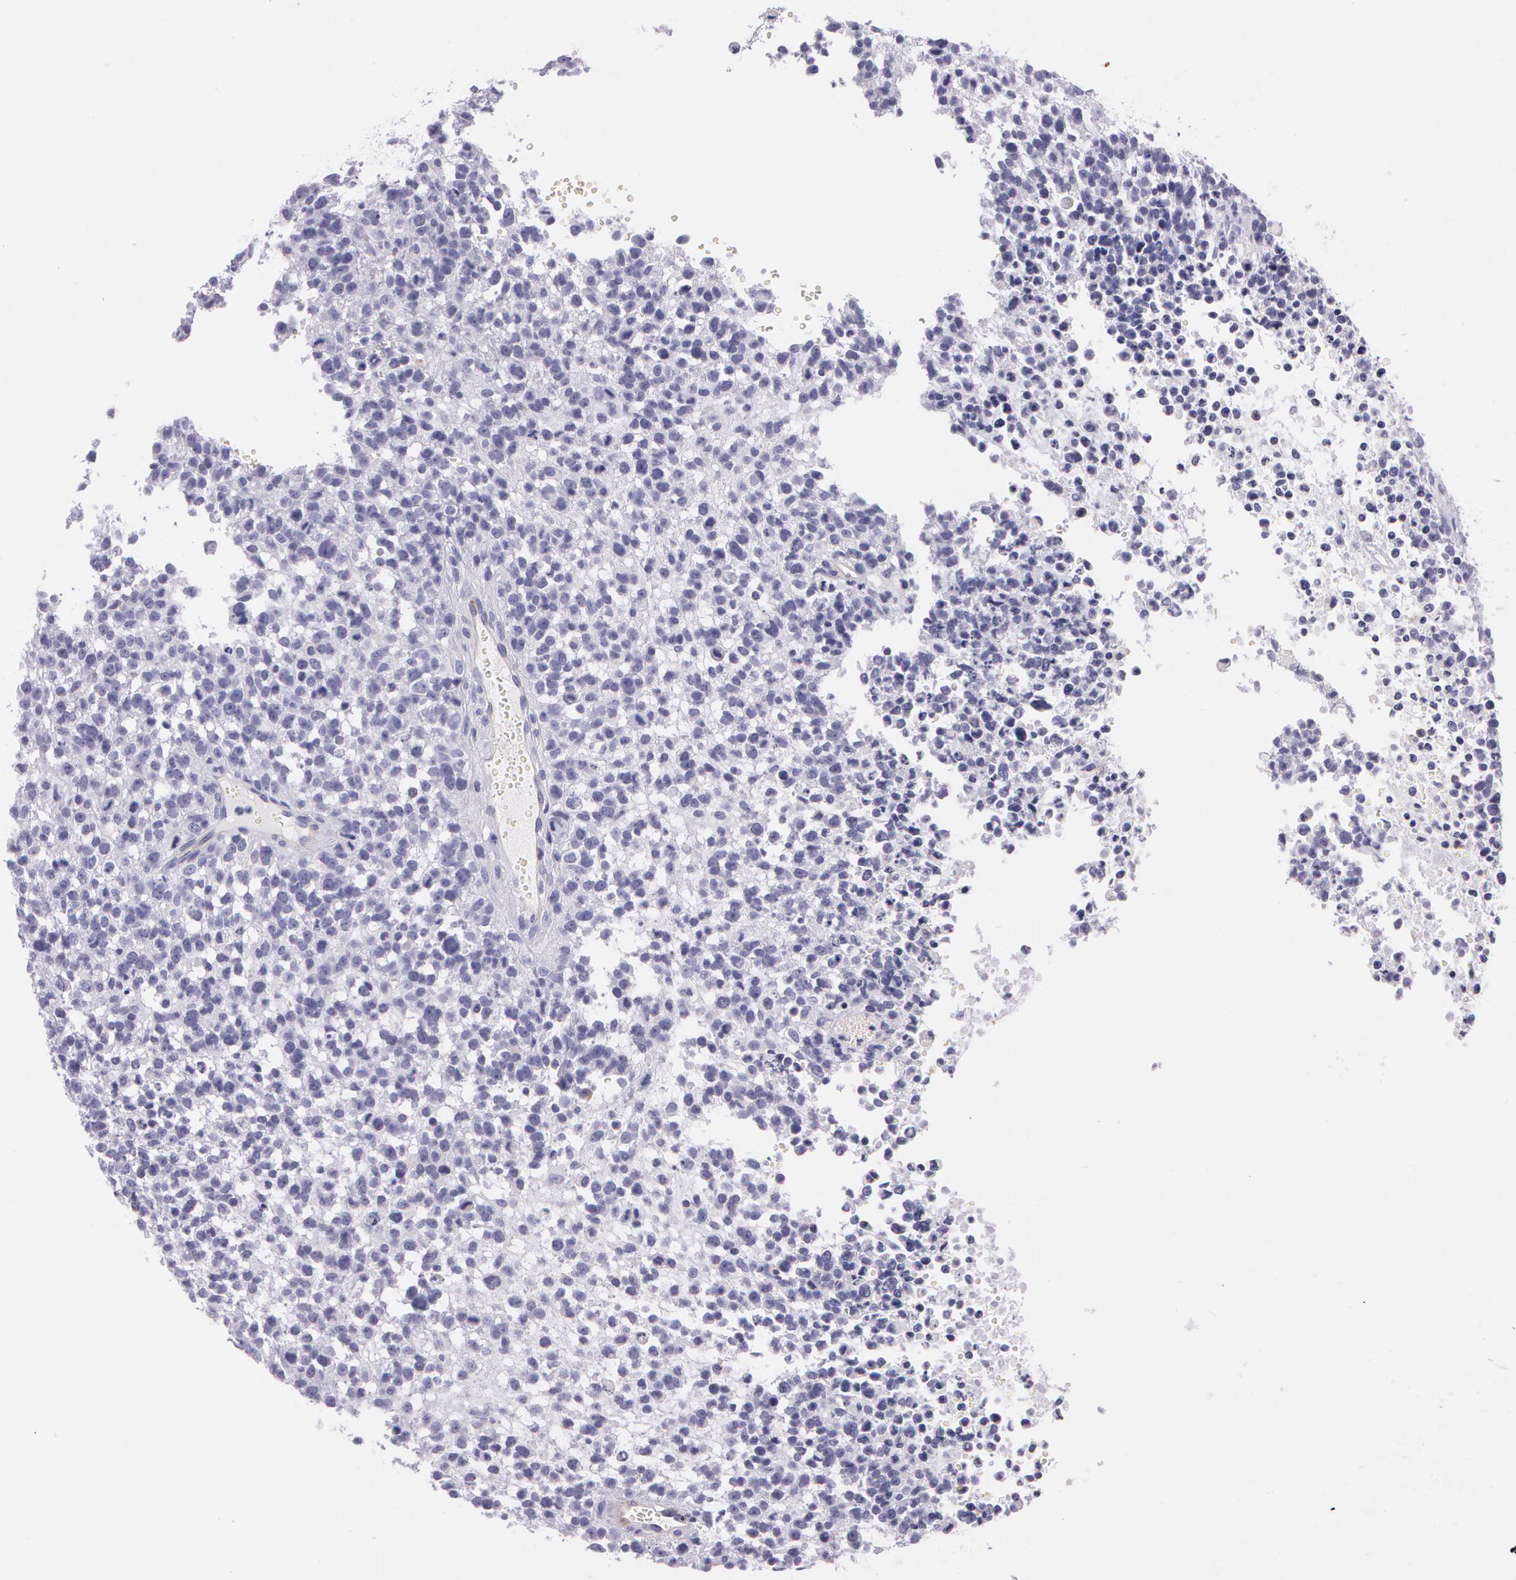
{"staining": {"intensity": "negative", "quantity": "none", "location": "none"}, "tissue": "glioma", "cell_type": "Tumor cells", "image_type": "cancer", "snomed": [{"axis": "morphology", "description": "Glioma, malignant, High grade"}, {"axis": "topography", "description": "Brain"}], "caption": "High power microscopy photomicrograph of an immunohistochemistry image of glioma, revealing no significant expression in tumor cells.", "gene": "LY75", "patient": {"sex": "male", "age": 66}}